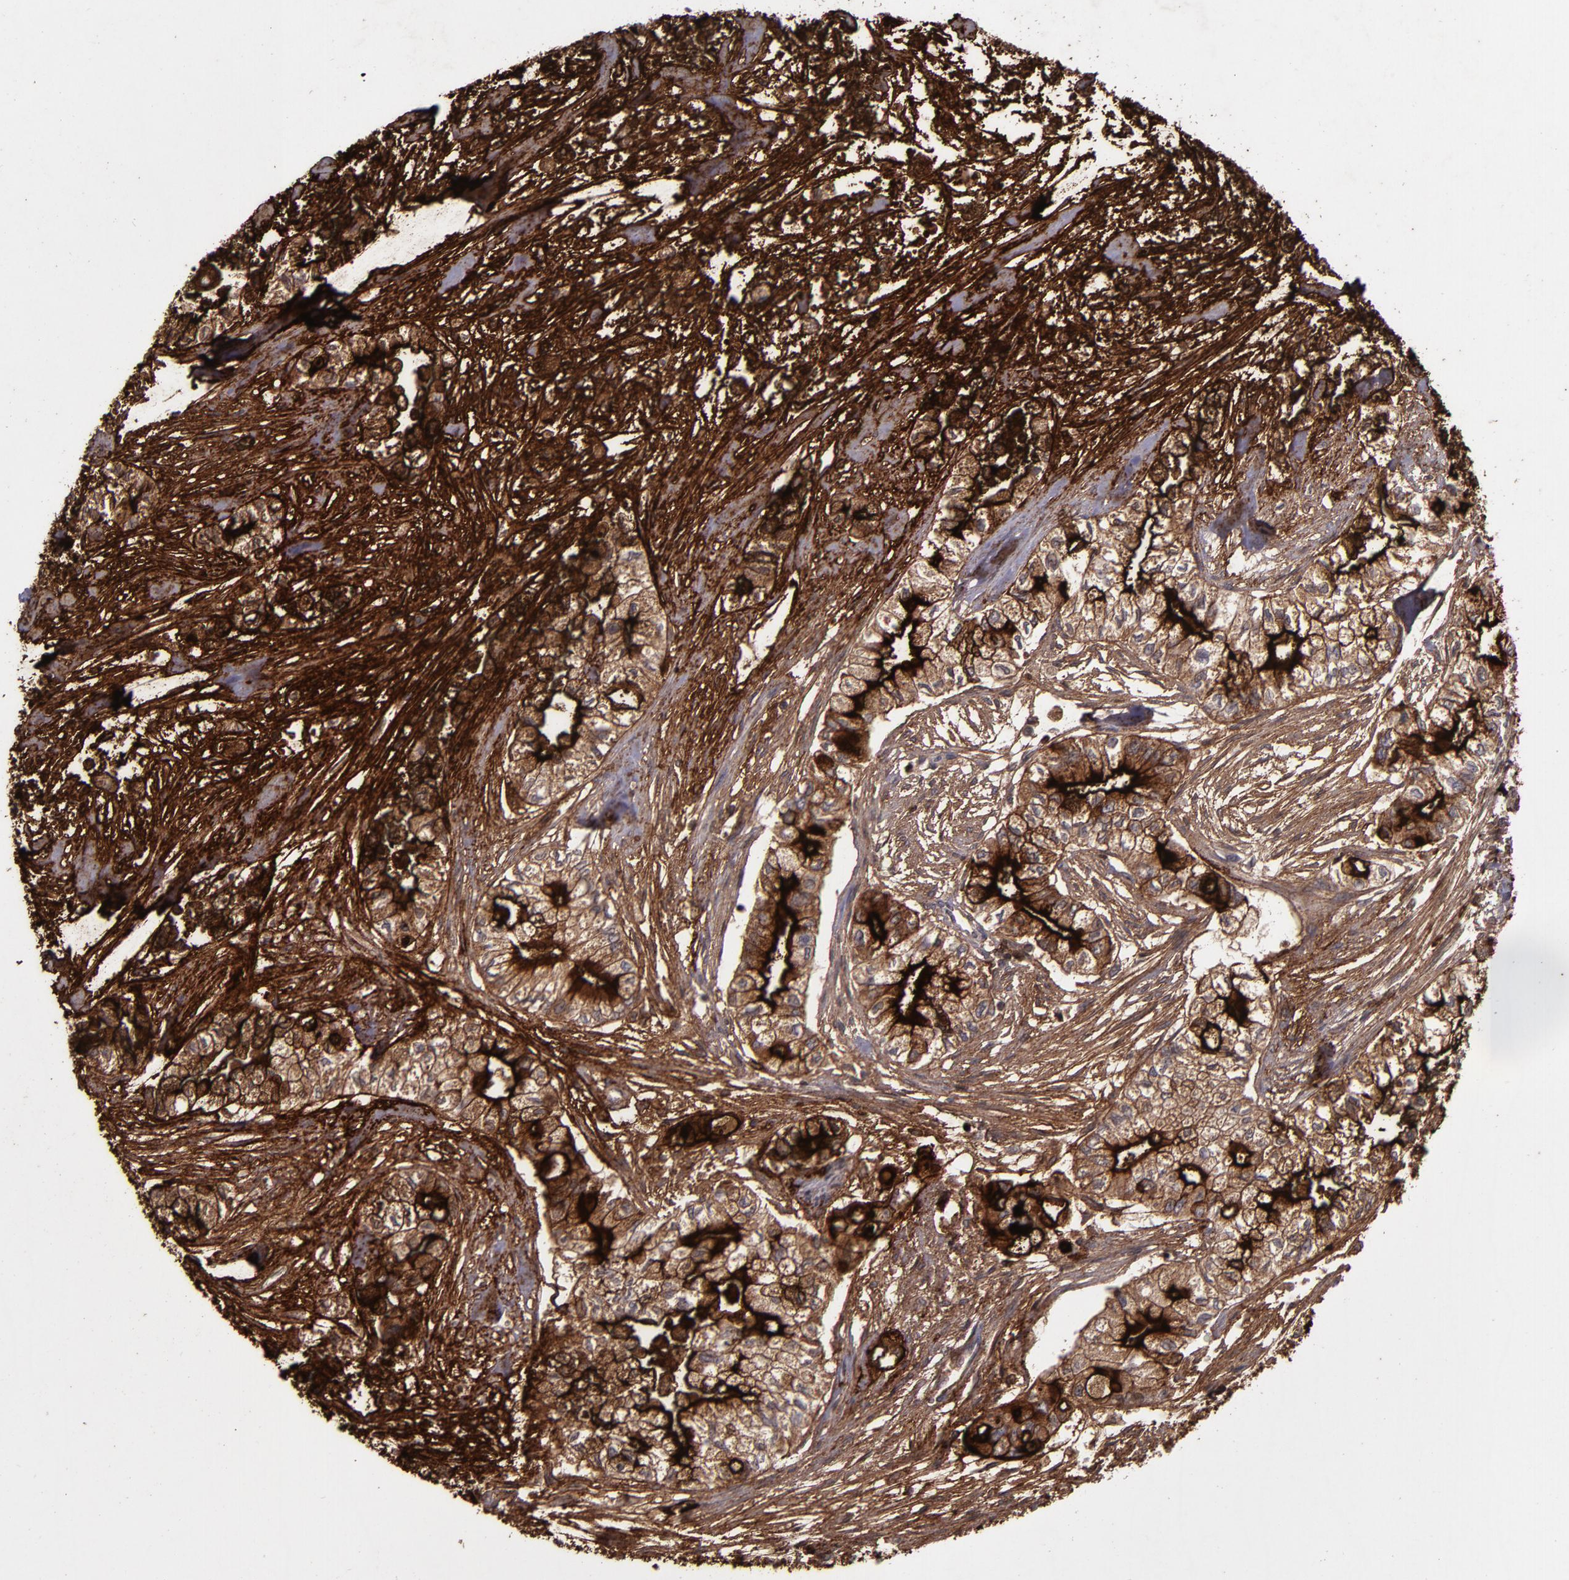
{"staining": {"intensity": "strong", "quantity": ">75%", "location": "cytoplasmic/membranous"}, "tissue": "pancreatic cancer", "cell_type": "Tumor cells", "image_type": "cancer", "snomed": [{"axis": "morphology", "description": "Adenocarcinoma, NOS"}, {"axis": "topography", "description": "Pancreas"}], "caption": "The histopathology image demonstrates staining of adenocarcinoma (pancreatic), revealing strong cytoplasmic/membranous protein expression (brown color) within tumor cells.", "gene": "MFGE8", "patient": {"sex": "male", "age": 79}}